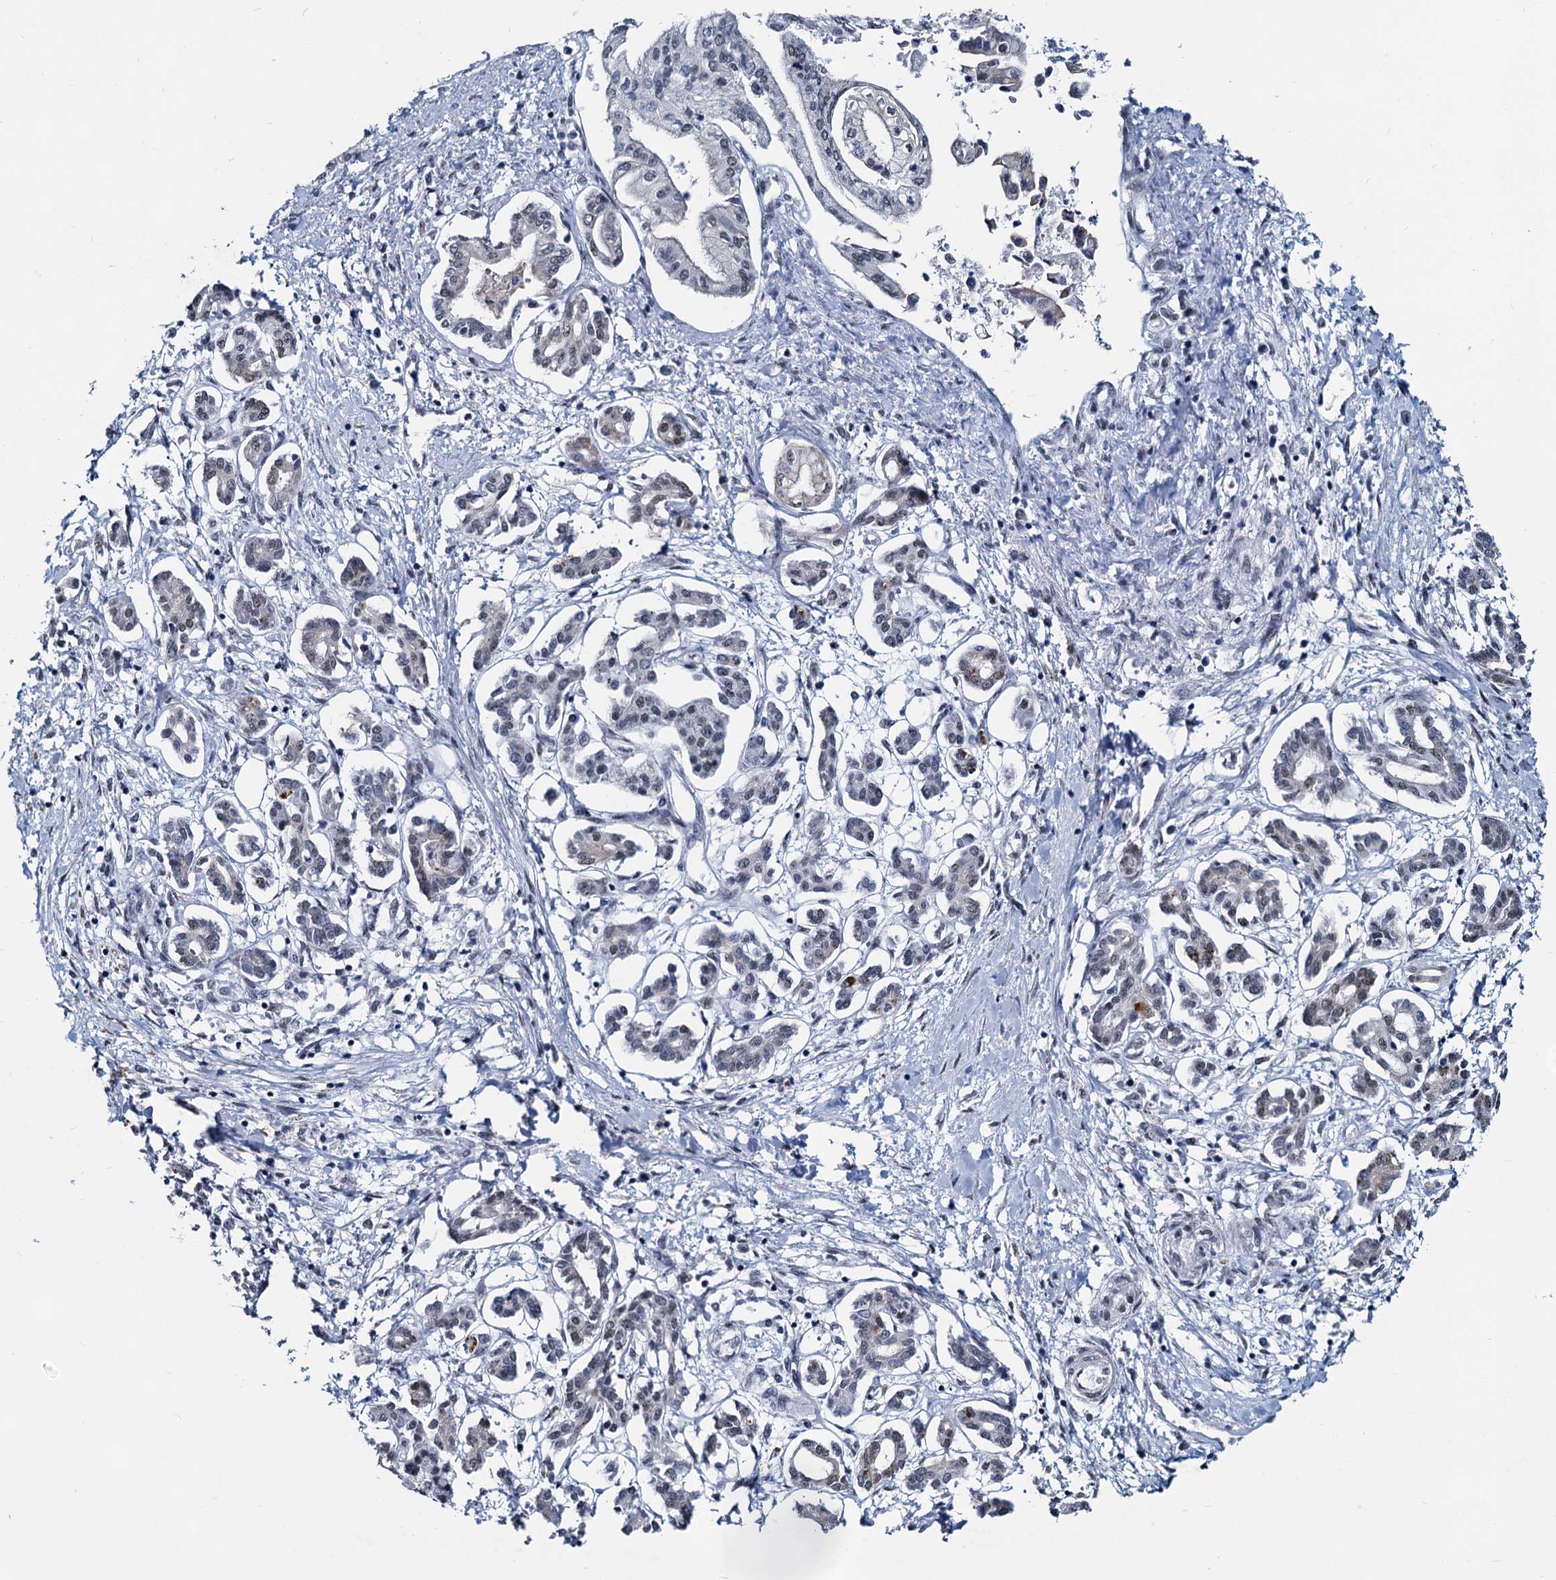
{"staining": {"intensity": "weak", "quantity": "<25%", "location": "nuclear"}, "tissue": "pancreatic cancer", "cell_type": "Tumor cells", "image_type": "cancer", "snomed": [{"axis": "morphology", "description": "Adenocarcinoma, NOS"}, {"axis": "topography", "description": "Pancreas"}], "caption": "High magnification brightfield microscopy of adenocarcinoma (pancreatic) stained with DAB (brown) and counterstained with hematoxylin (blue): tumor cells show no significant staining.", "gene": "METTL14", "patient": {"sex": "female", "age": 50}}